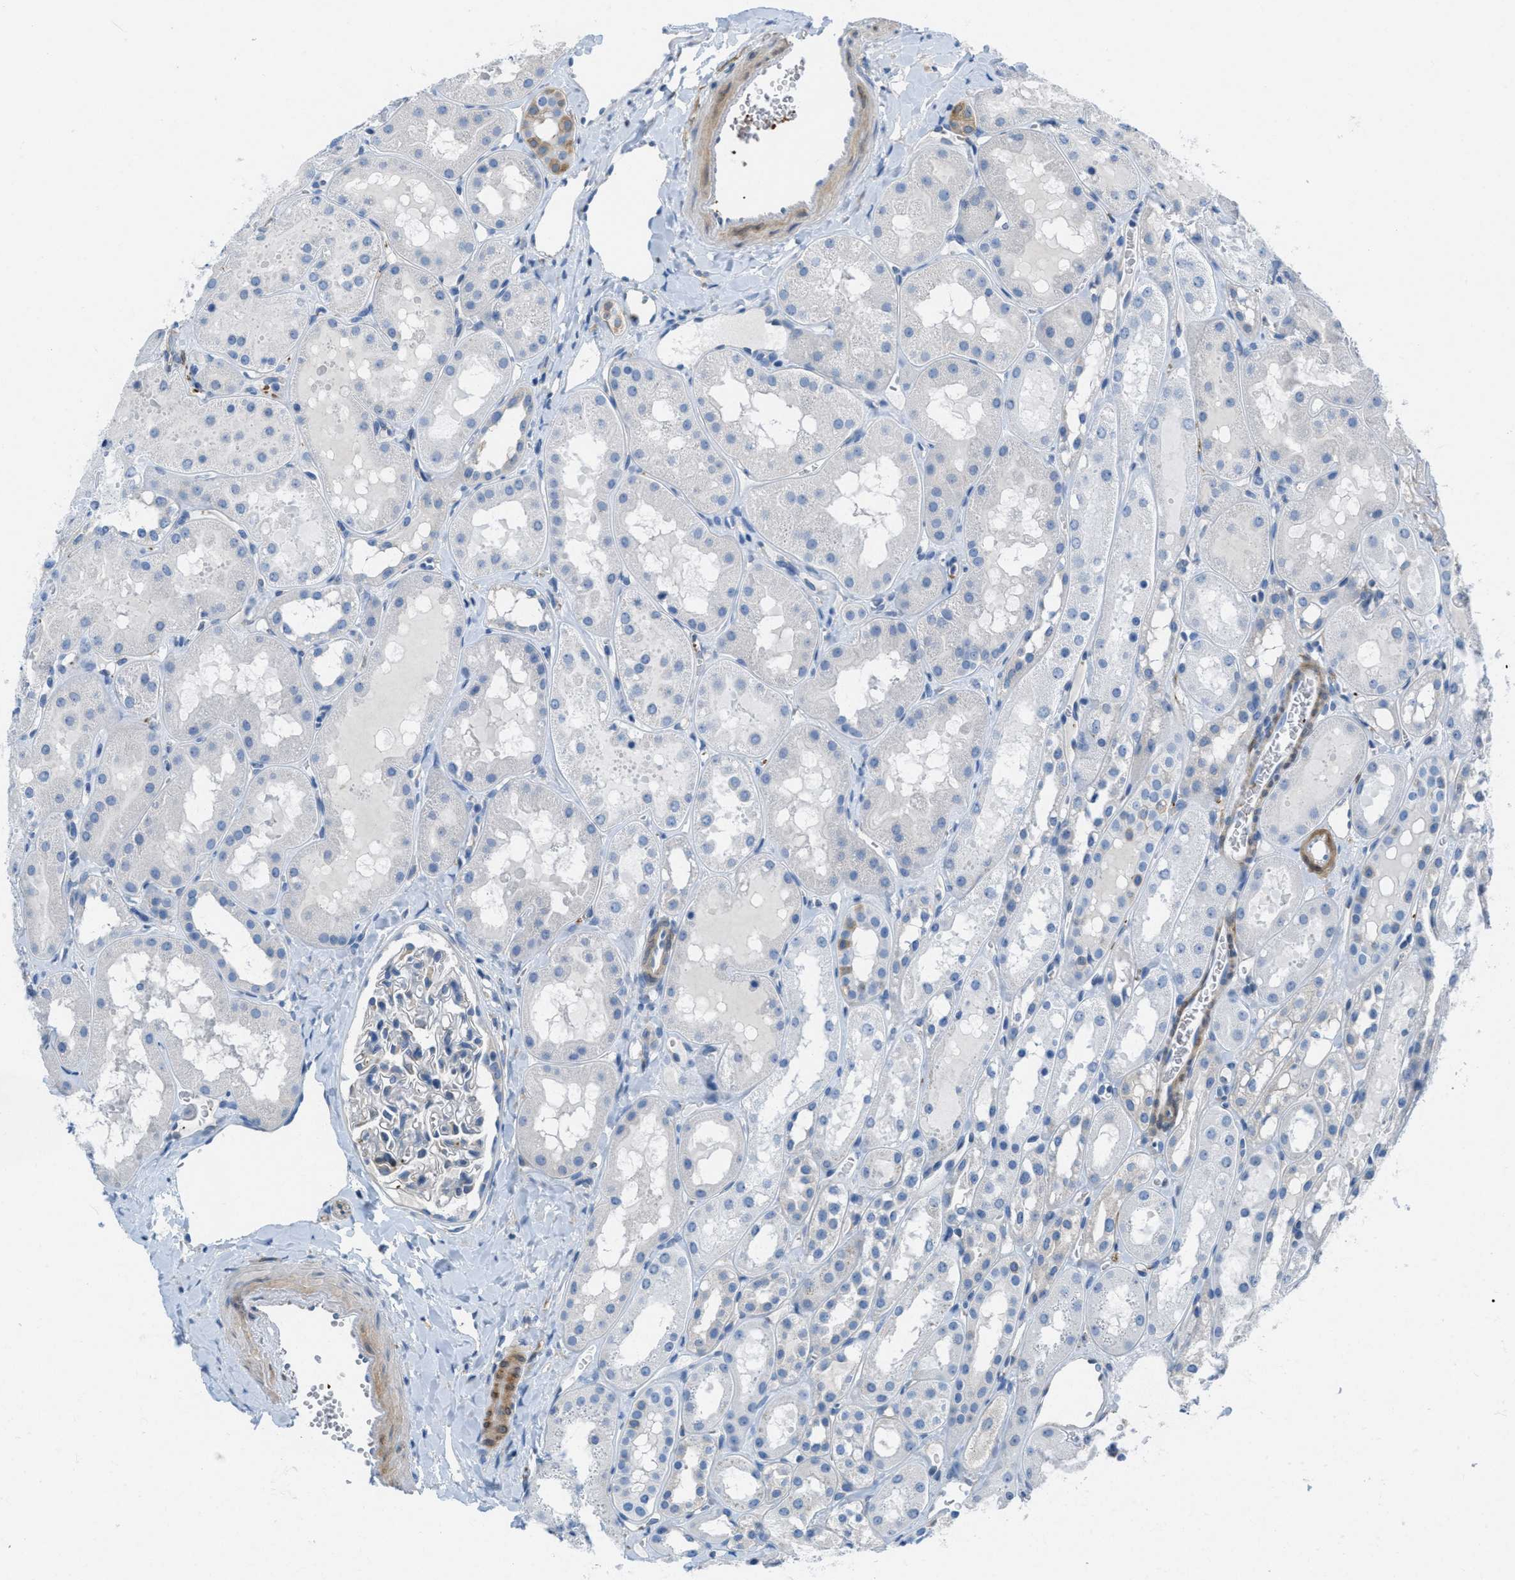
{"staining": {"intensity": "negative", "quantity": "none", "location": "none"}, "tissue": "kidney", "cell_type": "Cells in glomeruli", "image_type": "normal", "snomed": [{"axis": "morphology", "description": "Normal tissue, NOS"}, {"axis": "topography", "description": "Kidney"}, {"axis": "topography", "description": "Urinary bladder"}], "caption": "Human kidney stained for a protein using immunohistochemistry (IHC) demonstrates no staining in cells in glomeruli.", "gene": "MAPRE2", "patient": {"sex": "male", "age": 16}}